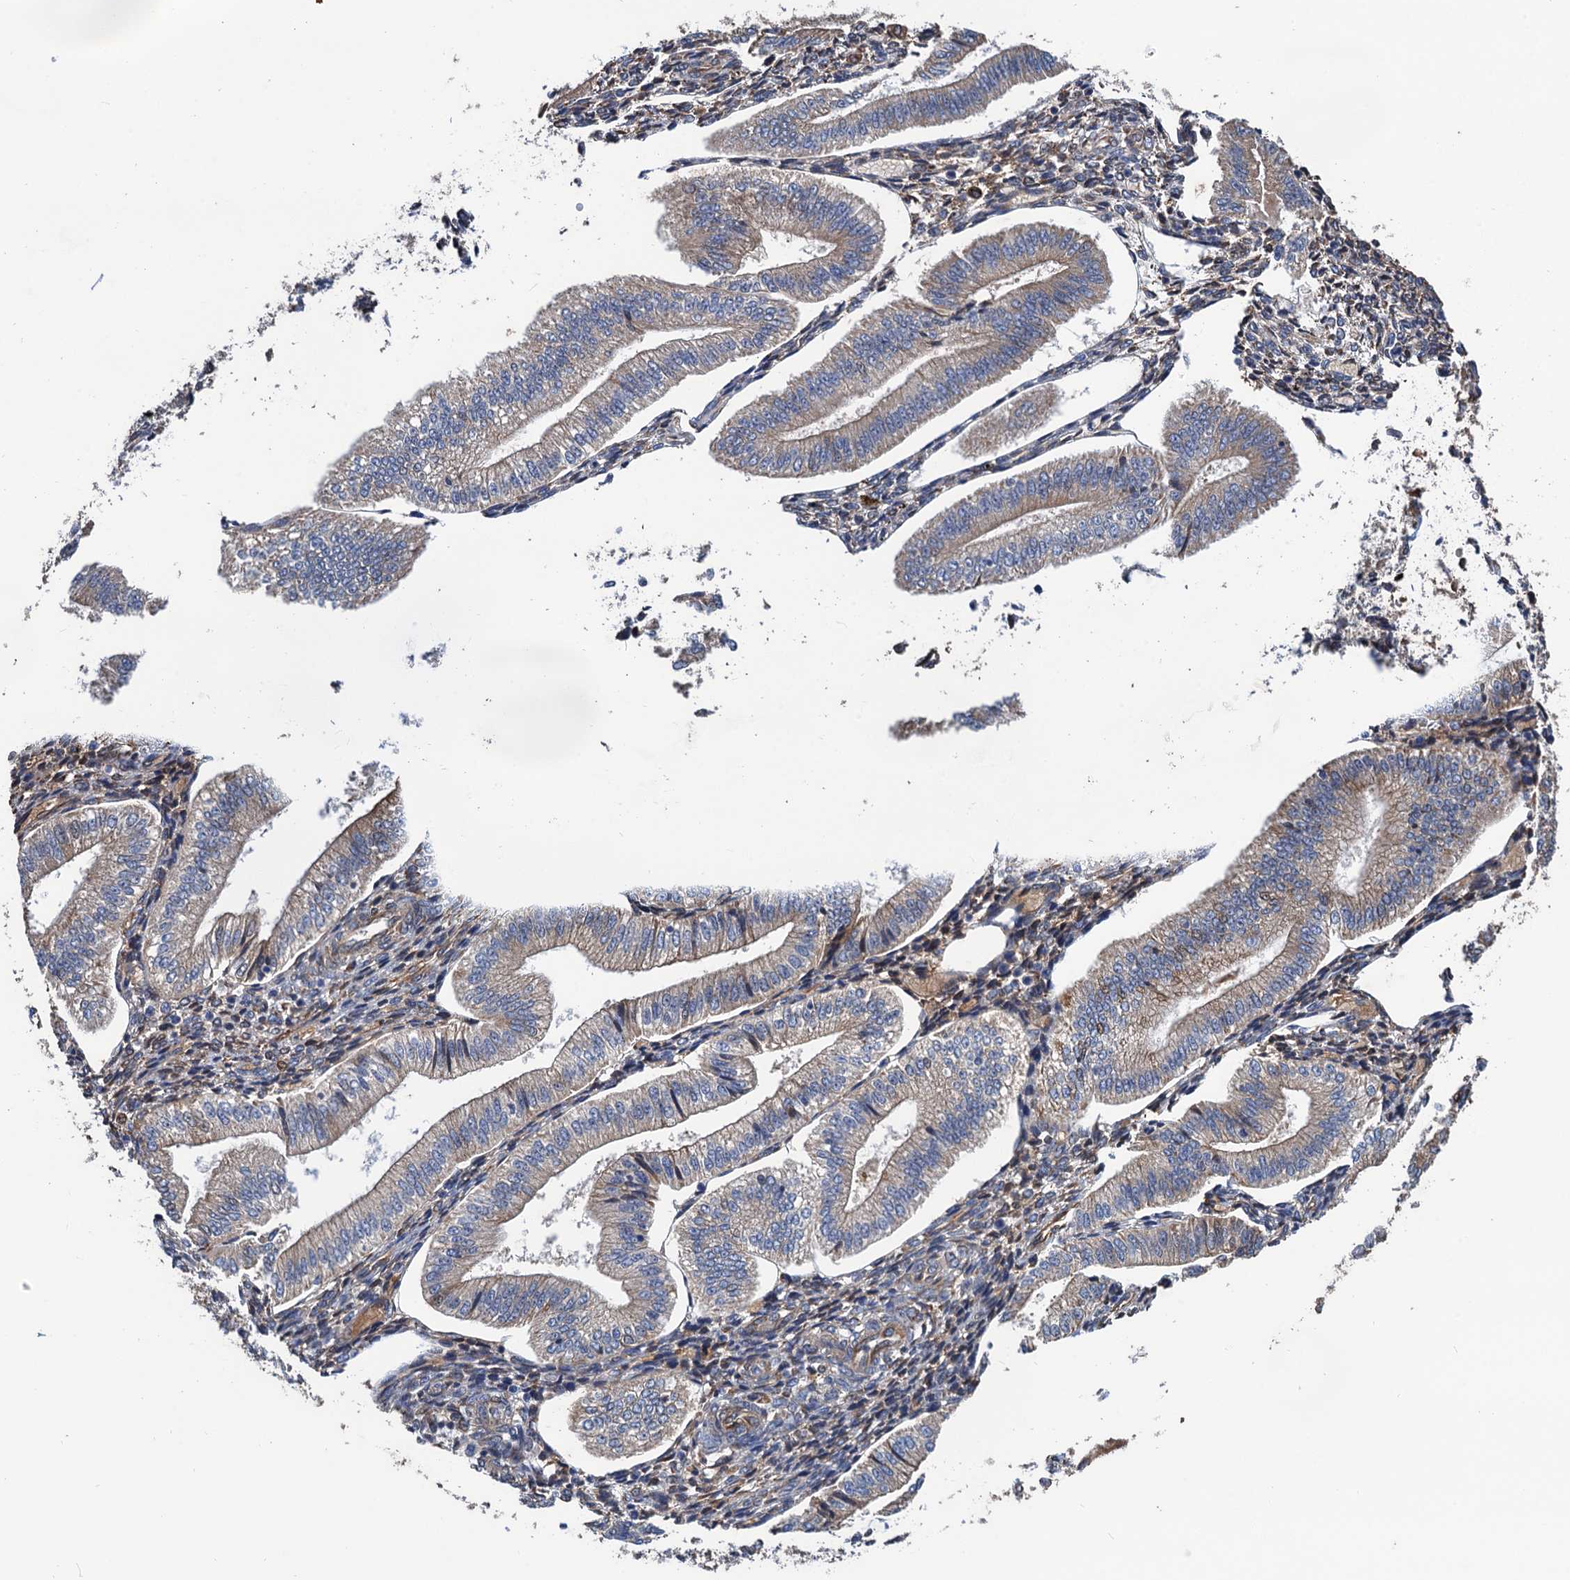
{"staining": {"intensity": "weak", "quantity": "25%-75%", "location": "cytoplasmic/membranous"}, "tissue": "endometrium", "cell_type": "Cells in endometrial stroma", "image_type": "normal", "snomed": [{"axis": "morphology", "description": "Normal tissue, NOS"}, {"axis": "topography", "description": "Endometrium"}], "caption": "Immunohistochemical staining of benign endometrium displays low levels of weak cytoplasmic/membranous staining in about 25%-75% of cells in endometrial stroma. Immunohistochemistry stains the protein of interest in brown and the nuclei are stained blue.", "gene": "CNNM1", "patient": {"sex": "female", "age": 34}}